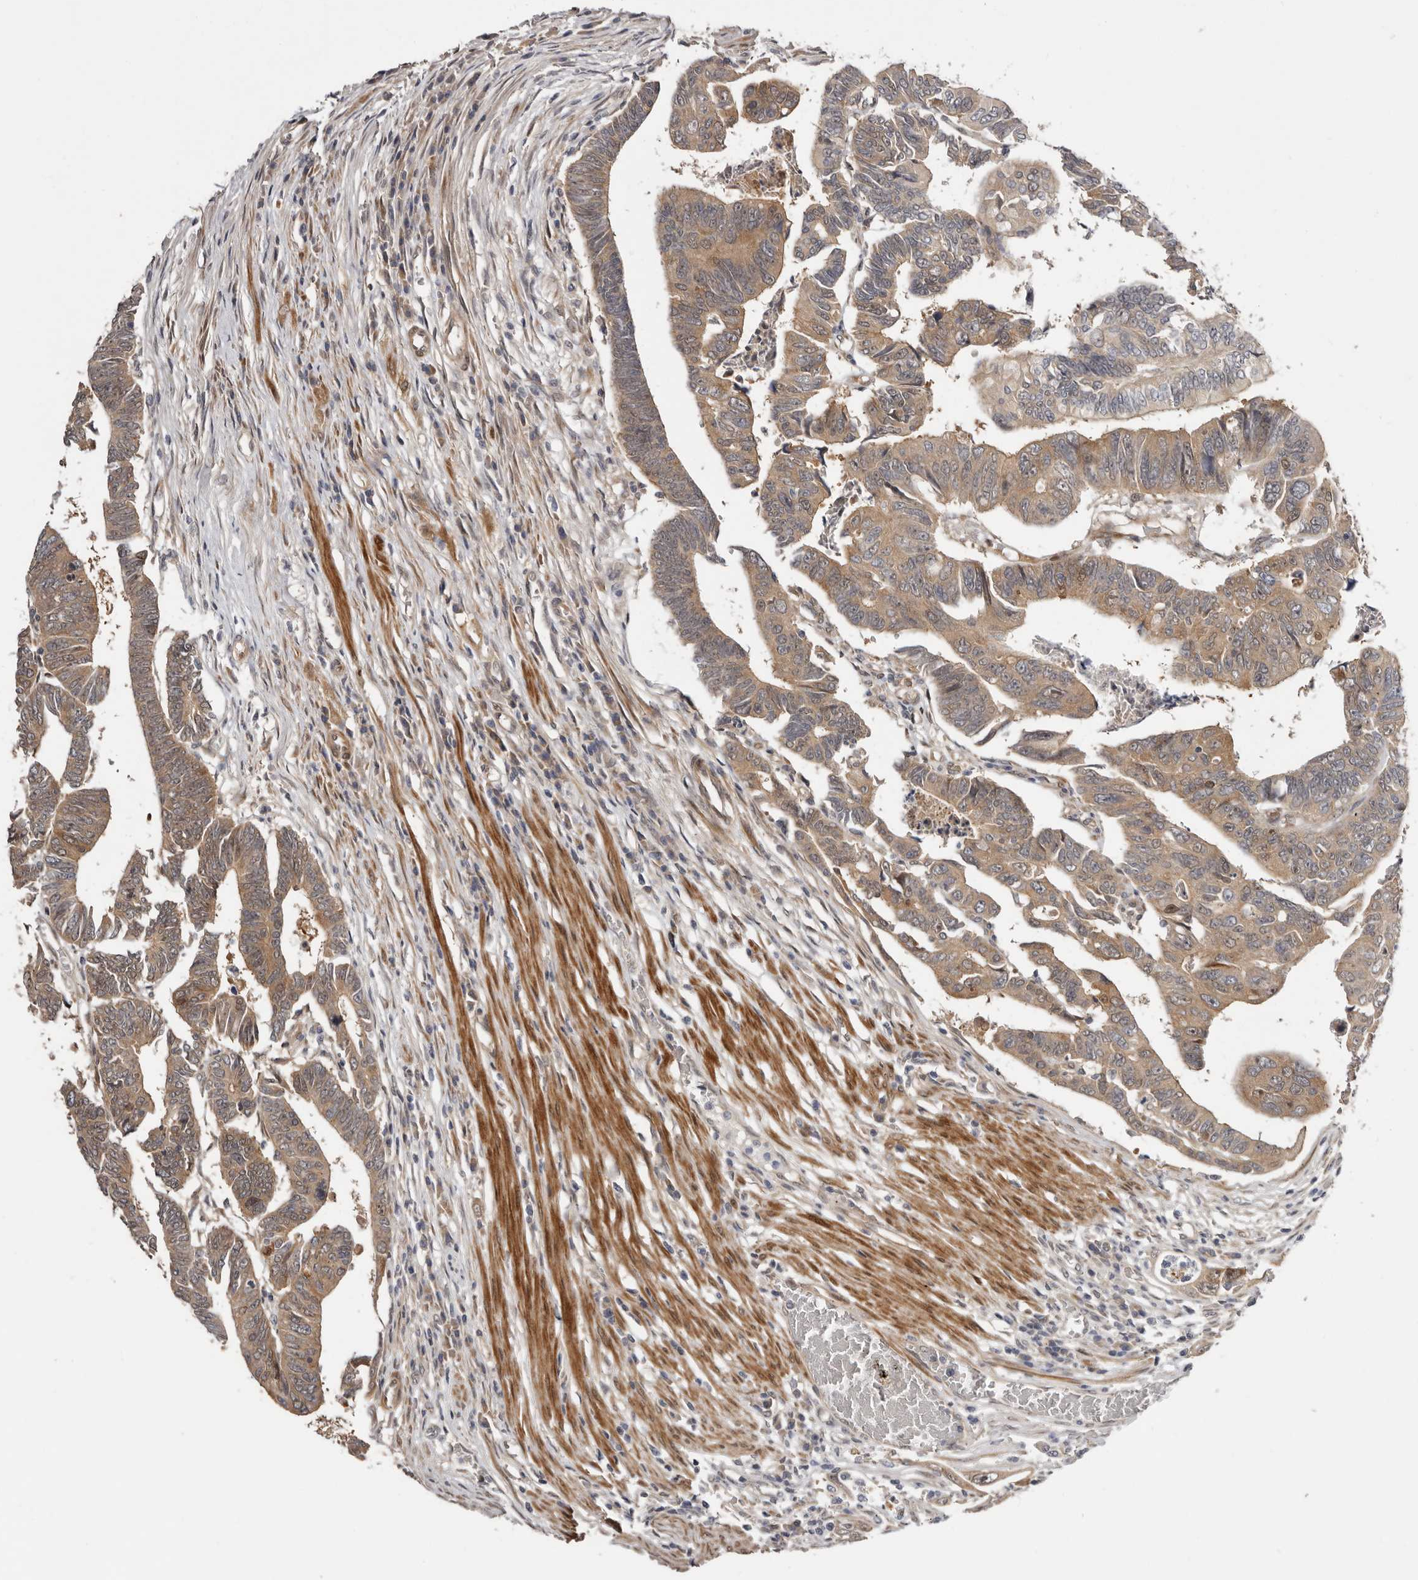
{"staining": {"intensity": "moderate", "quantity": ">75%", "location": "cytoplasmic/membranous"}, "tissue": "colorectal cancer", "cell_type": "Tumor cells", "image_type": "cancer", "snomed": [{"axis": "morphology", "description": "Adenocarcinoma, NOS"}, {"axis": "topography", "description": "Rectum"}], "caption": "DAB (3,3'-diaminobenzidine) immunohistochemical staining of human colorectal cancer (adenocarcinoma) exhibits moderate cytoplasmic/membranous protein expression in about >75% of tumor cells.", "gene": "SBDS", "patient": {"sex": "female", "age": 65}}